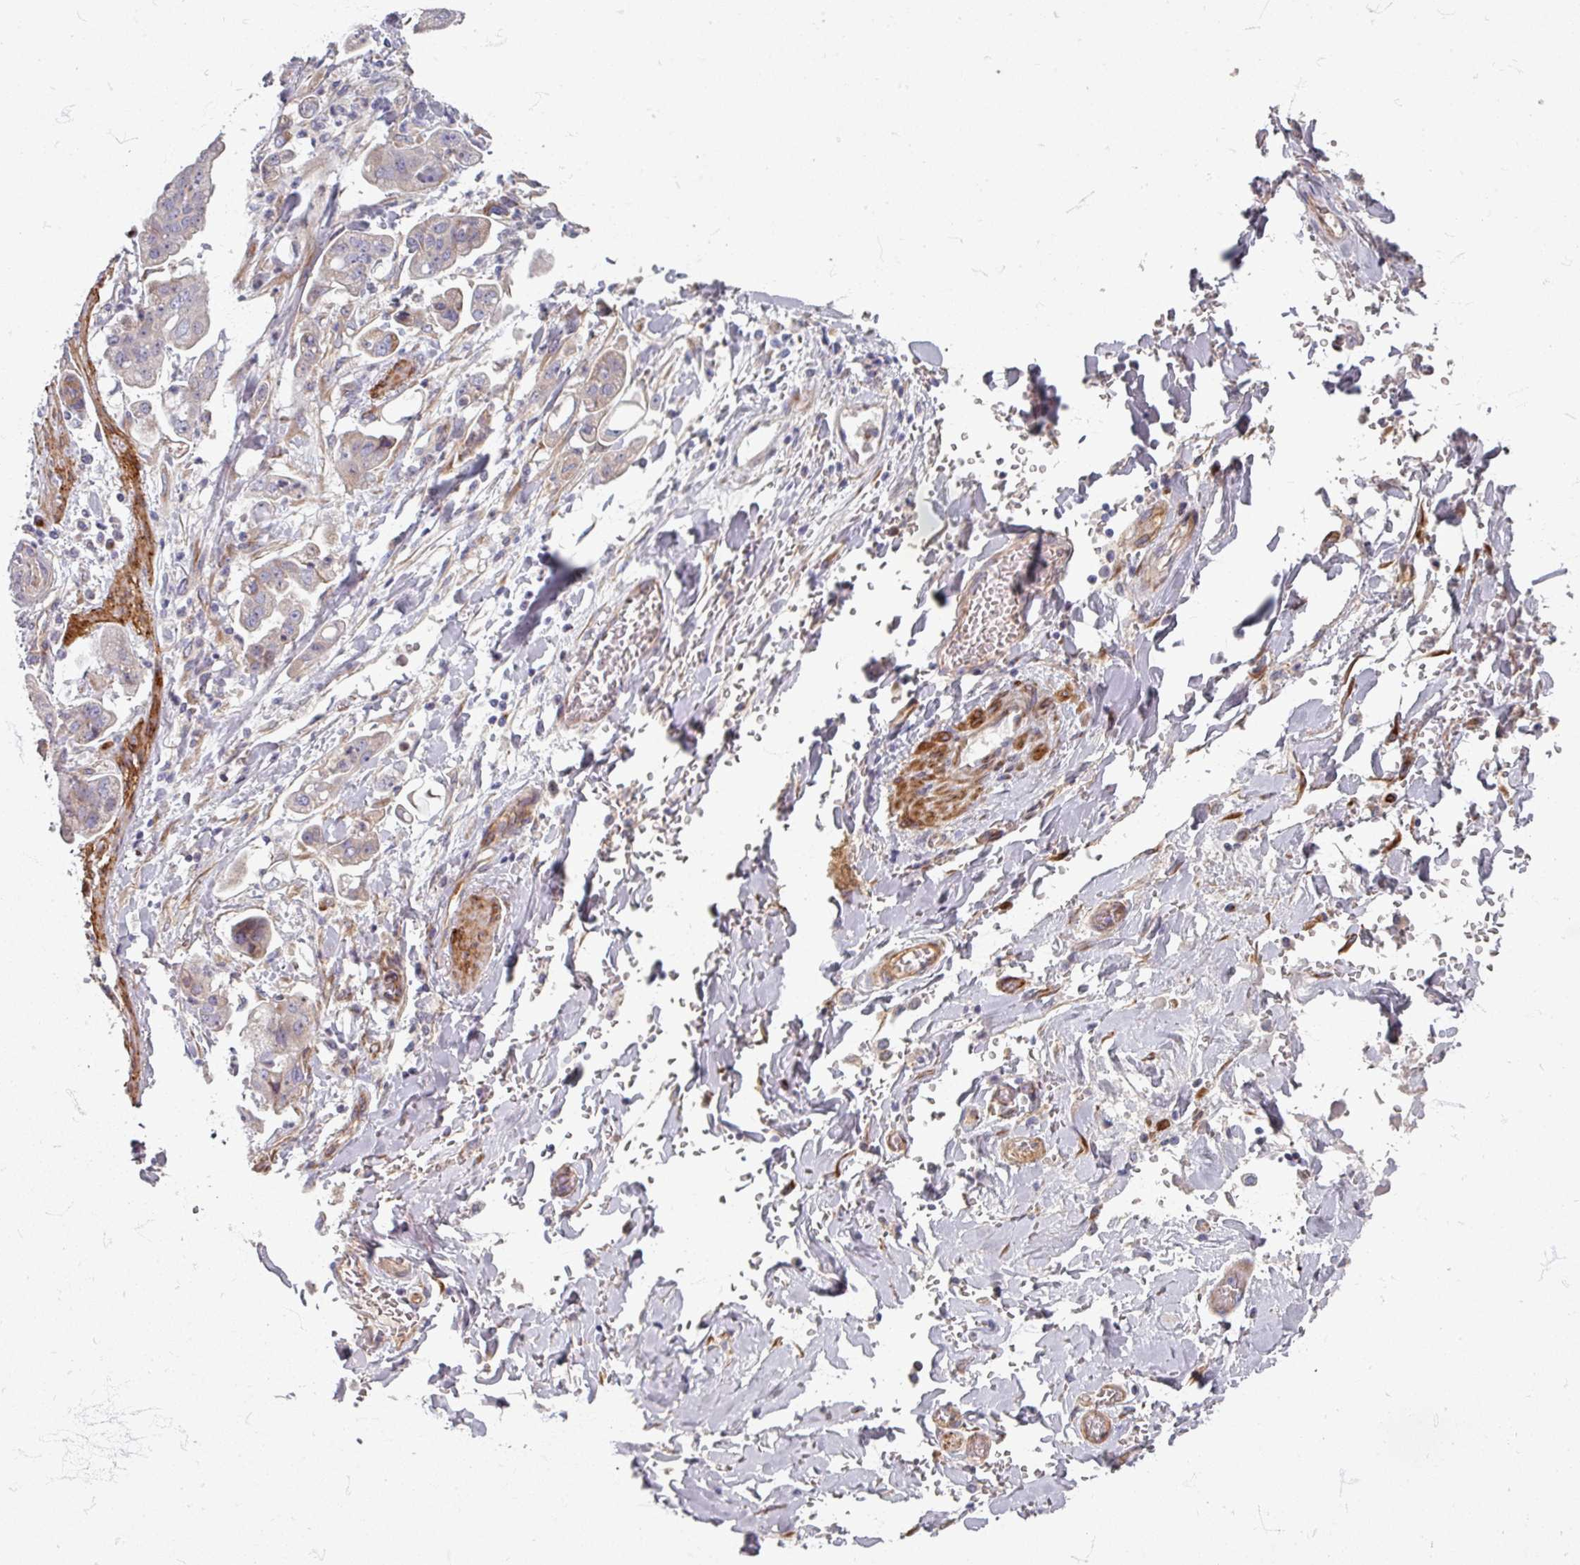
{"staining": {"intensity": "negative", "quantity": "none", "location": "none"}, "tissue": "stomach cancer", "cell_type": "Tumor cells", "image_type": "cancer", "snomed": [{"axis": "morphology", "description": "Adenocarcinoma, NOS"}, {"axis": "topography", "description": "Stomach"}], "caption": "An image of stomach cancer (adenocarcinoma) stained for a protein displays no brown staining in tumor cells.", "gene": "GABARAPL1", "patient": {"sex": "male", "age": 62}}